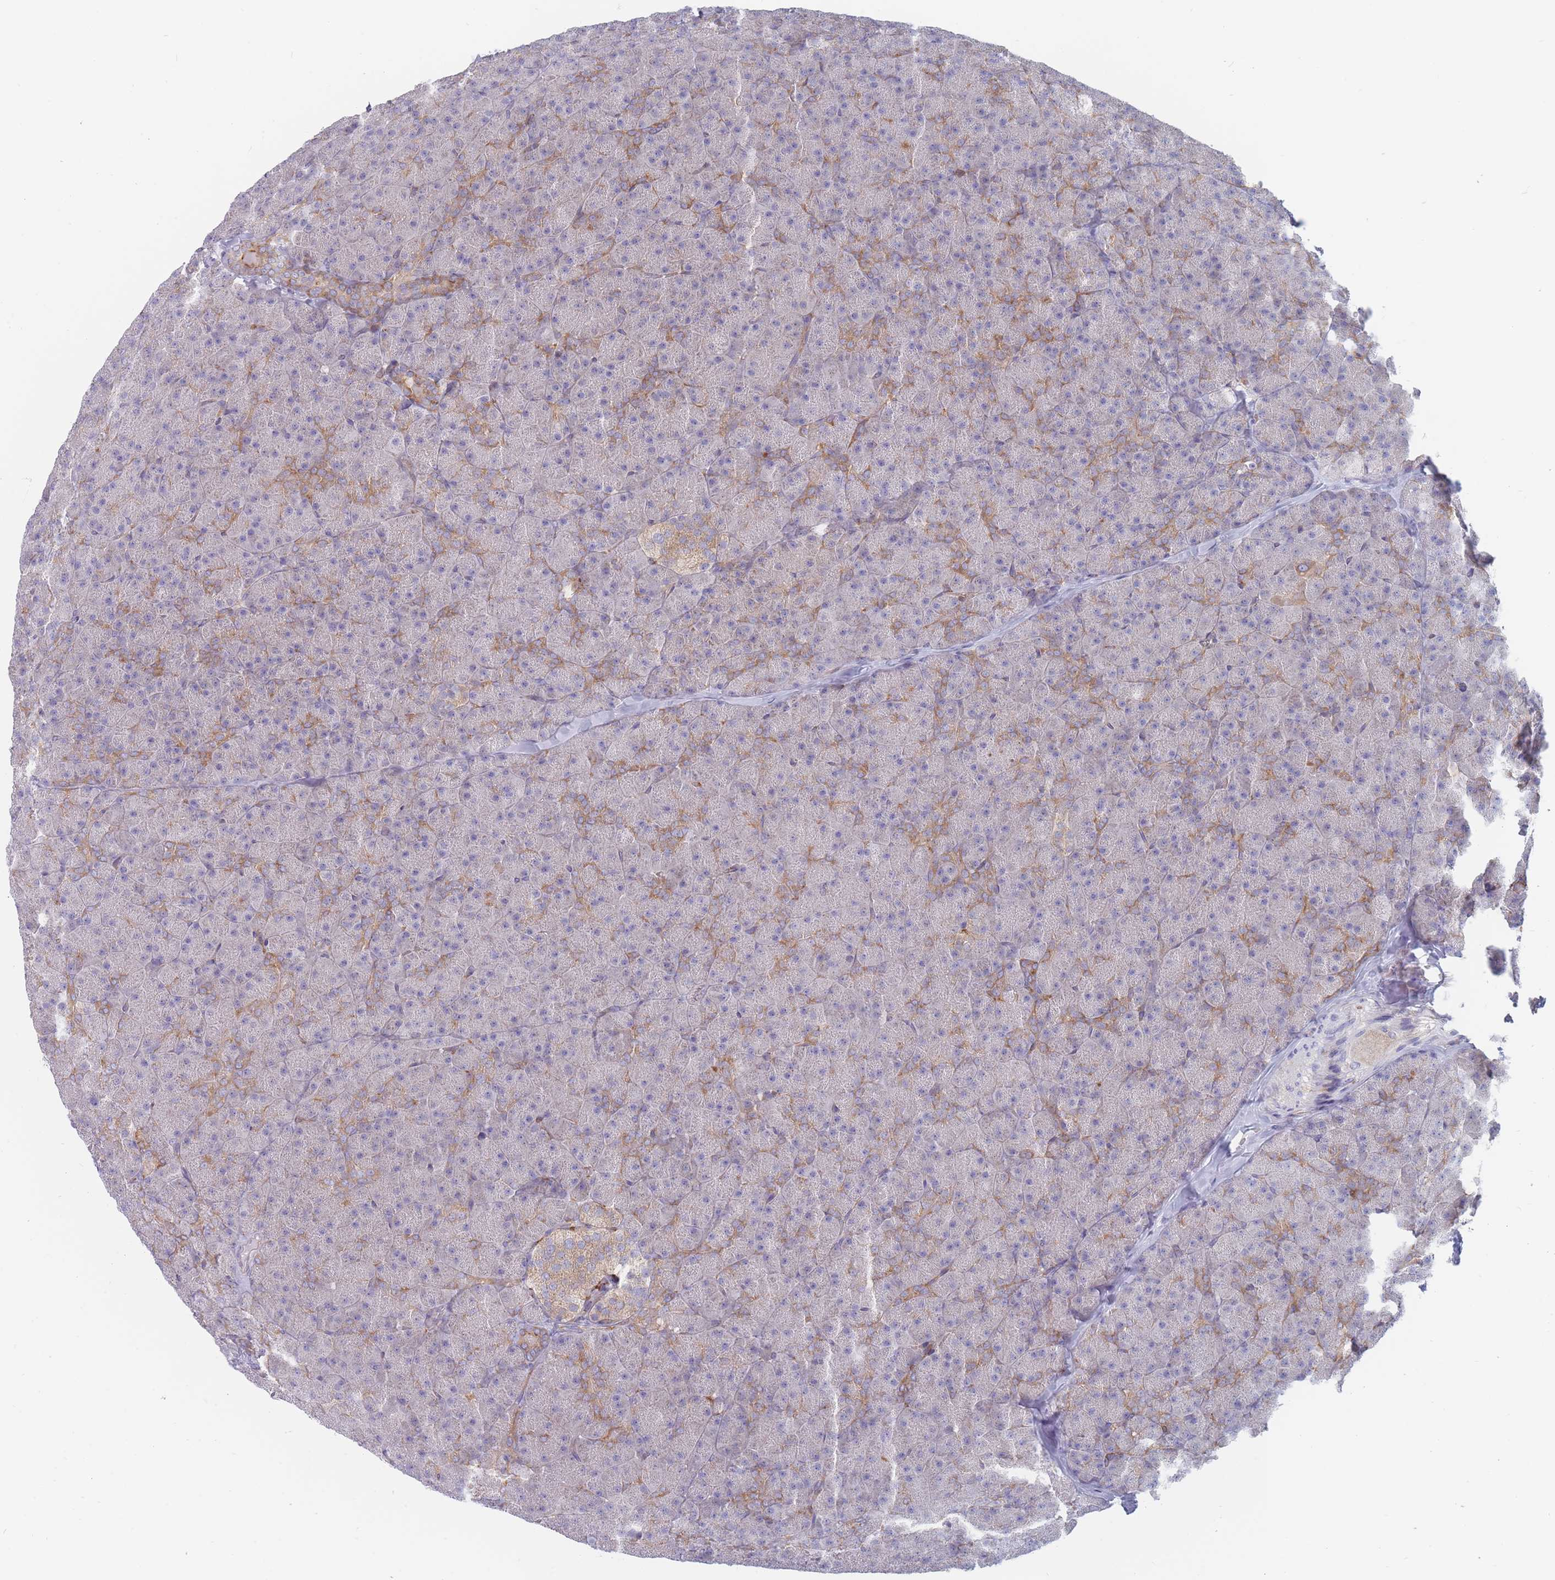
{"staining": {"intensity": "moderate", "quantity": "<25%", "location": "cytoplasmic/membranous"}, "tissue": "pancreas", "cell_type": "Exocrine glandular cells", "image_type": "normal", "snomed": [{"axis": "morphology", "description": "Normal tissue, NOS"}, {"axis": "topography", "description": "Pancreas"}], "caption": "IHC micrograph of benign human pancreas stained for a protein (brown), which shows low levels of moderate cytoplasmic/membranous positivity in approximately <25% of exocrine glandular cells.", "gene": "MAP1S", "patient": {"sex": "male", "age": 36}}